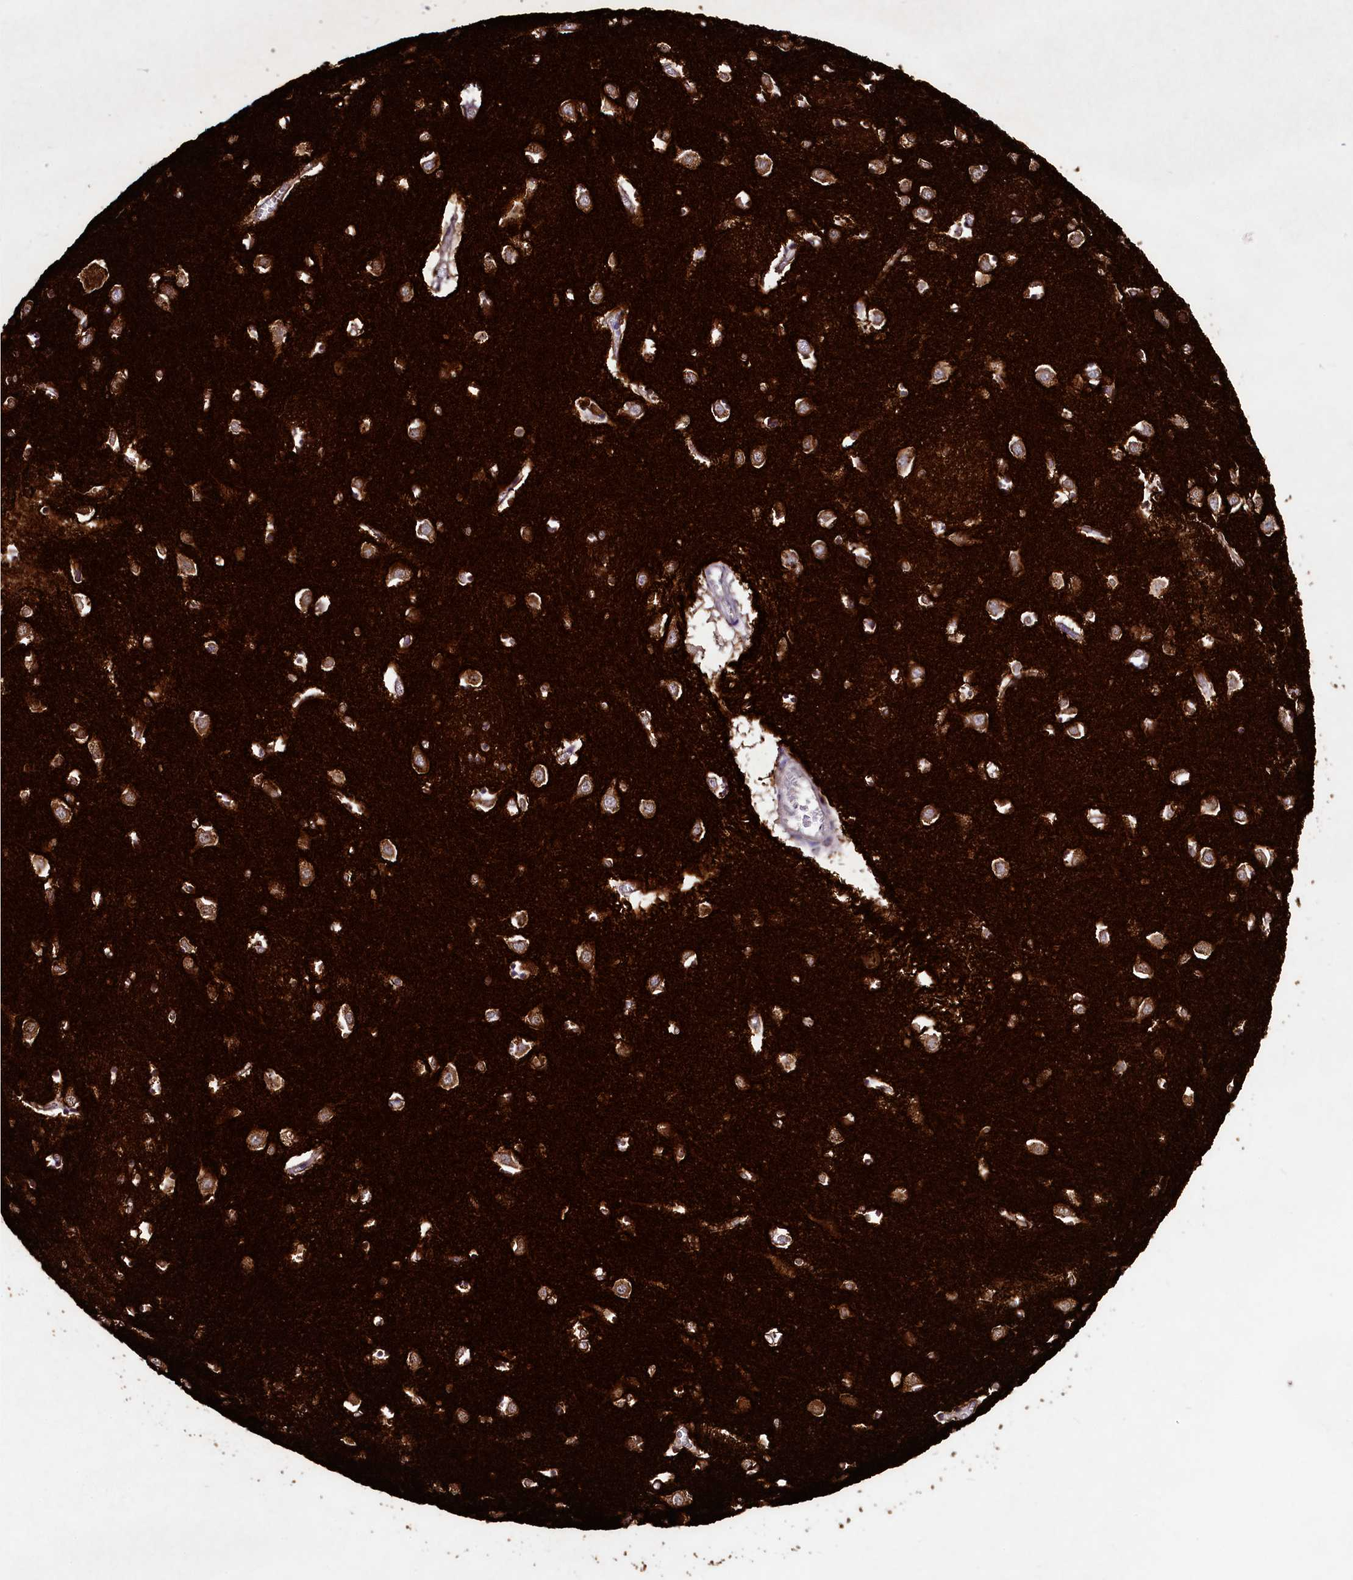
{"staining": {"intensity": "strong", "quantity": ">75%", "location": "cytoplasmic/membranous"}, "tissue": "caudate", "cell_type": "Glial cells", "image_type": "normal", "snomed": [{"axis": "morphology", "description": "Normal tissue, NOS"}, {"axis": "topography", "description": "Lateral ventricle wall"}], "caption": "Strong cytoplasmic/membranous expression for a protein is seen in about >75% of glial cells of normal caudate using immunohistochemistry (IHC).", "gene": "STXBP1", "patient": {"sex": "male", "age": 70}}